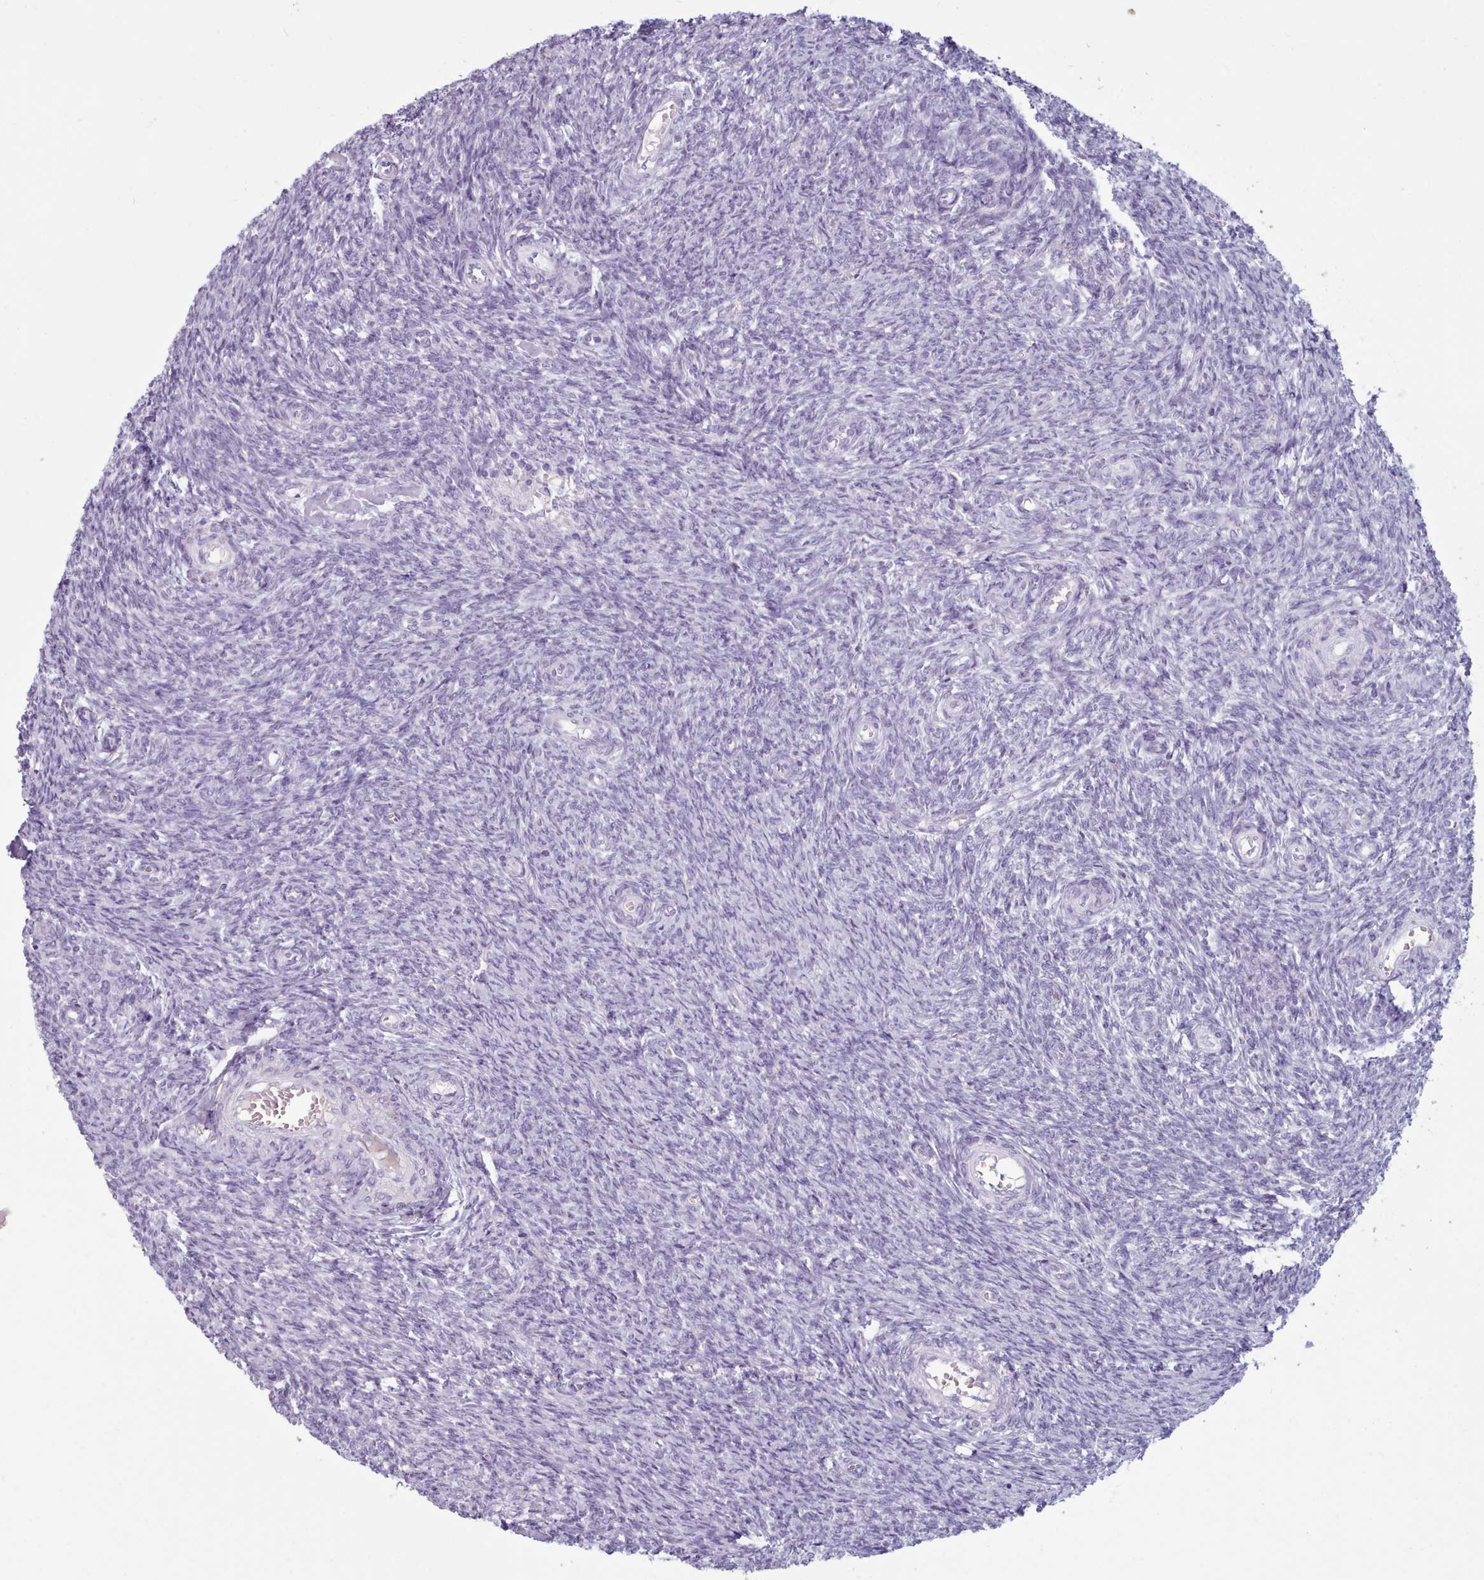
{"staining": {"intensity": "negative", "quantity": "none", "location": "none"}, "tissue": "ovary", "cell_type": "Ovarian stroma cells", "image_type": "normal", "snomed": [{"axis": "morphology", "description": "Normal tissue, NOS"}, {"axis": "topography", "description": "Ovary"}], "caption": "Immunohistochemistry of normal ovary shows no staining in ovarian stroma cells.", "gene": "ZNF43", "patient": {"sex": "female", "age": 44}}